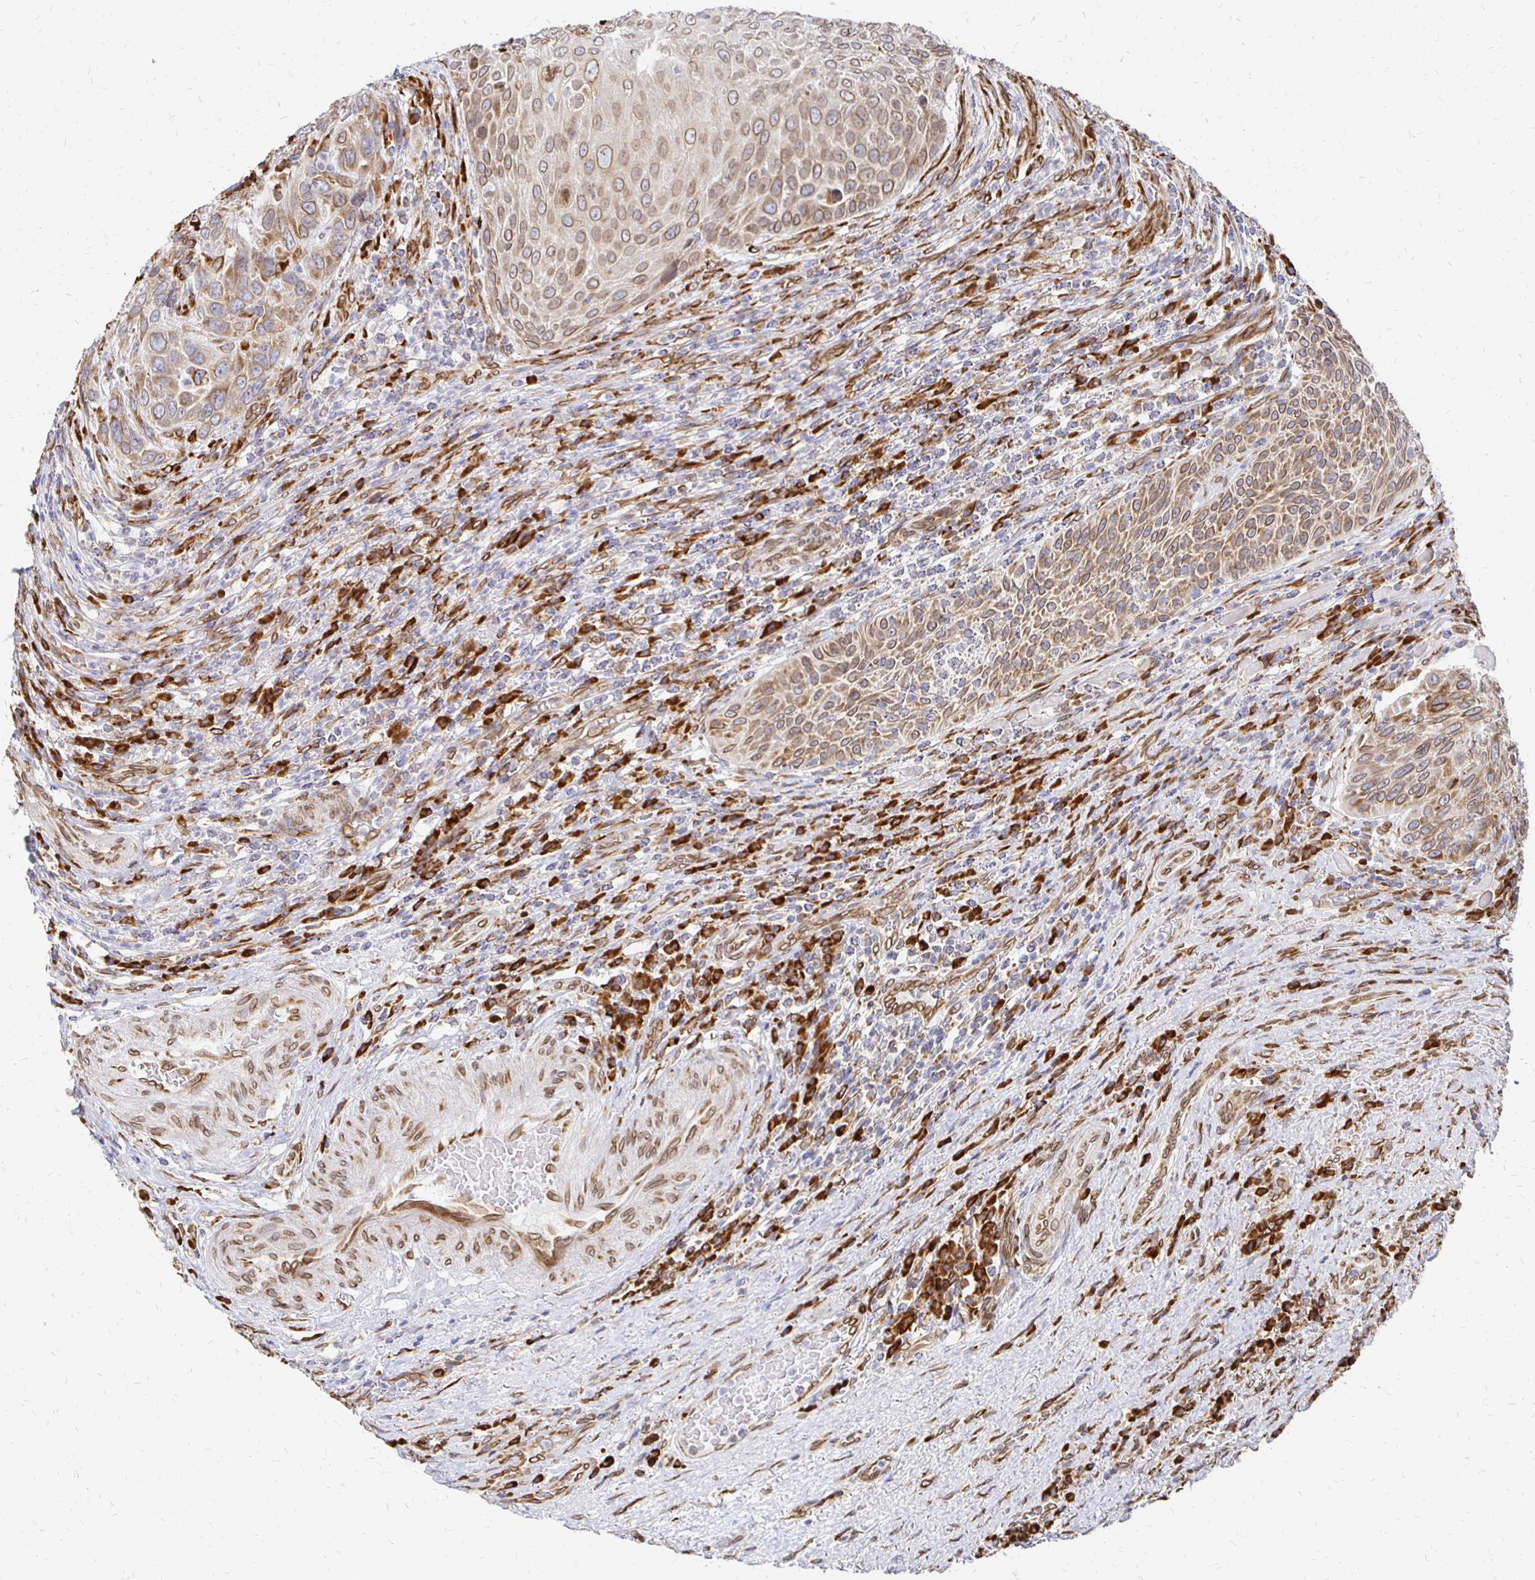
{"staining": {"intensity": "moderate", "quantity": ">75%", "location": "cytoplasmic/membranous,nuclear"}, "tissue": "urothelial cancer", "cell_type": "Tumor cells", "image_type": "cancer", "snomed": [{"axis": "morphology", "description": "Urothelial carcinoma, High grade"}, {"axis": "topography", "description": "Urinary bladder"}], "caption": "Immunohistochemistry (IHC) (DAB) staining of urothelial carcinoma (high-grade) reveals moderate cytoplasmic/membranous and nuclear protein staining in about >75% of tumor cells.", "gene": "PELI3", "patient": {"sex": "female", "age": 70}}